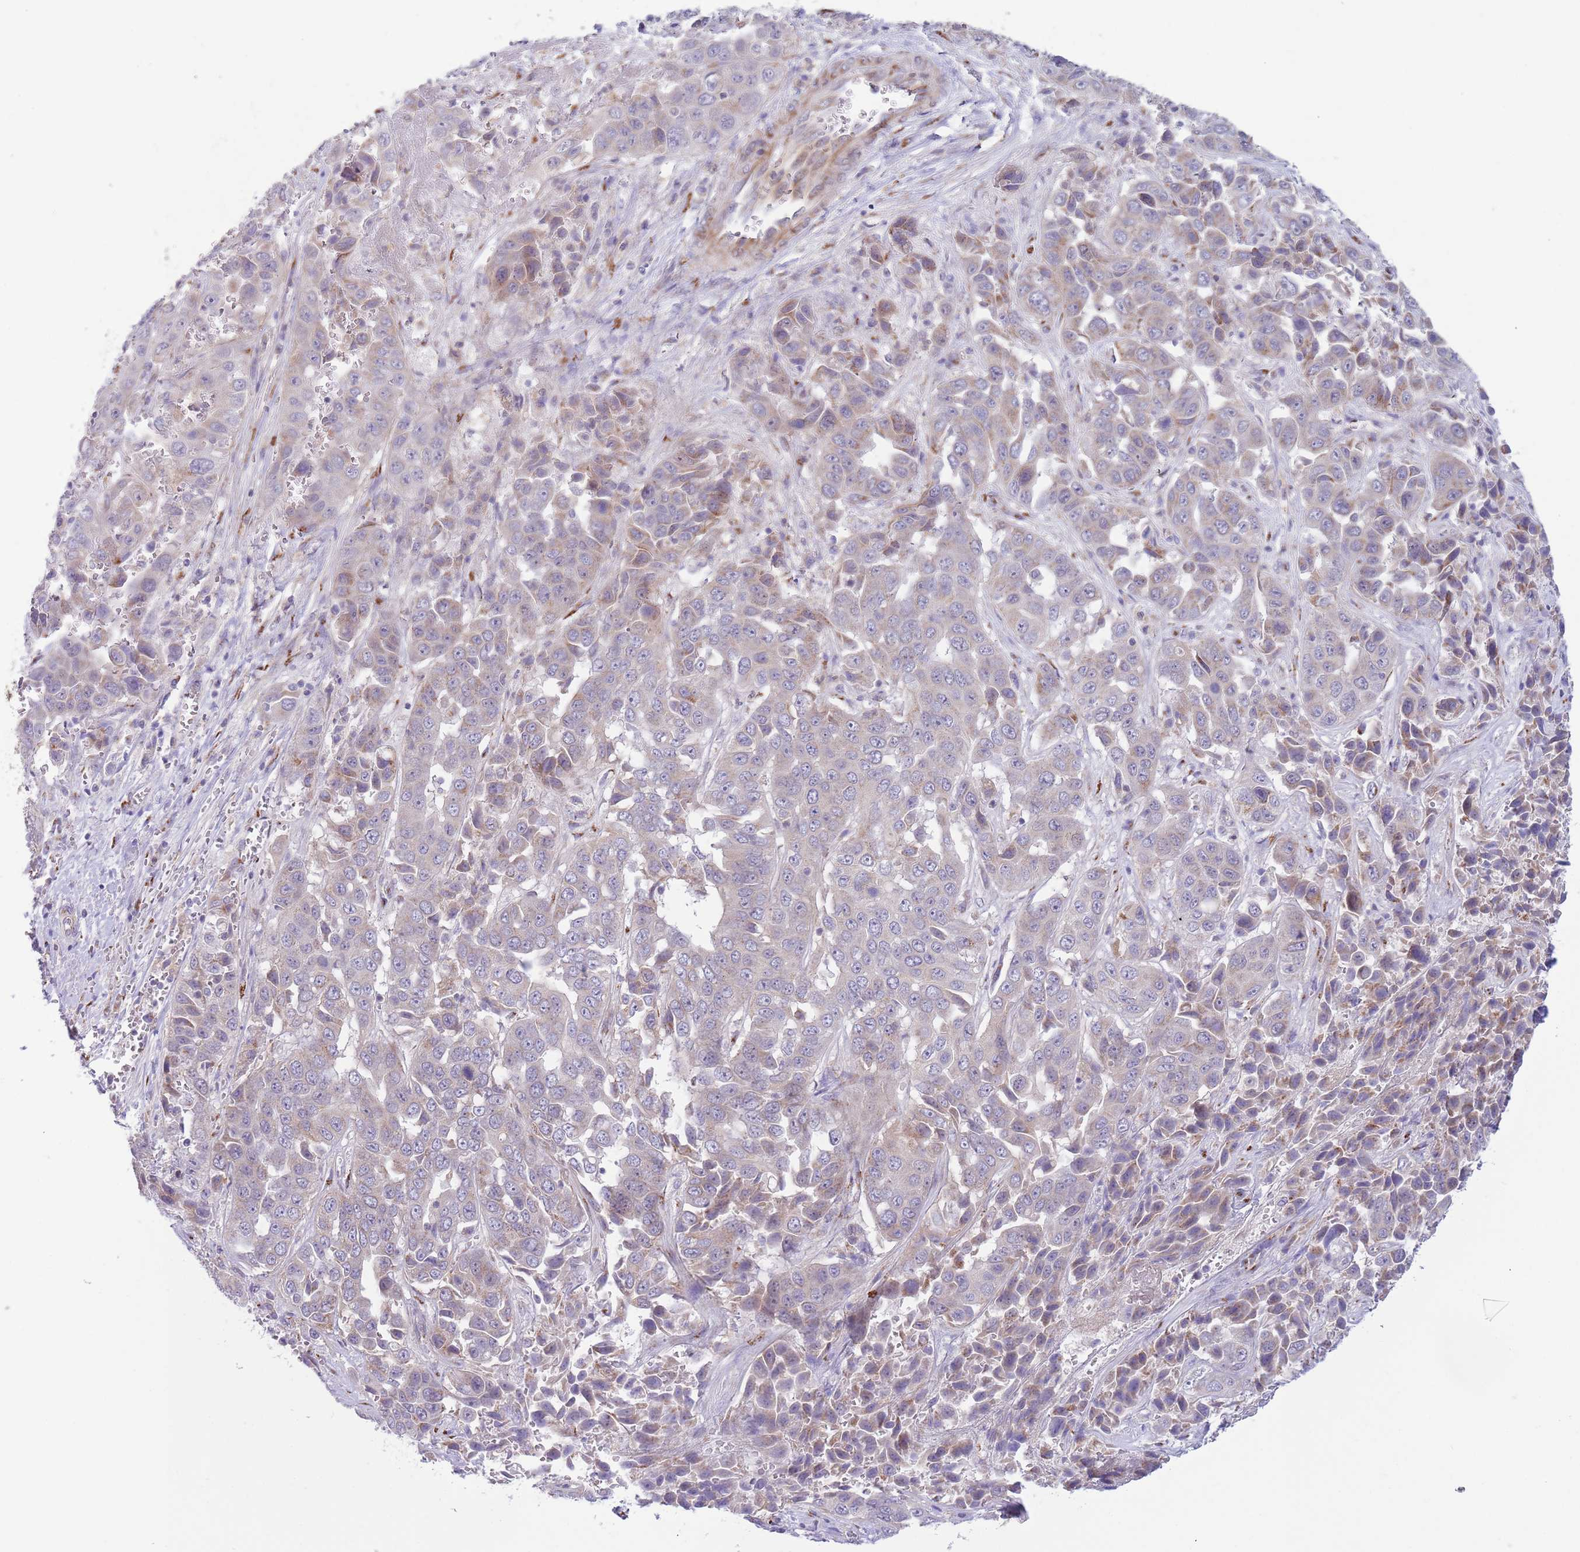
{"staining": {"intensity": "weak", "quantity": "<25%", "location": "cytoplasmic/membranous"}, "tissue": "liver cancer", "cell_type": "Tumor cells", "image_type": "cancer", "snomed": [{"axis": "morphology", "description": "Cholangiocarcinoma"}, {"axis": "topography", "description": "Liver"}], "caption": "Tumor cells are negative for protein expression in human cholangiocarcinoma (liver). (DAB immunohistochemistry, high magnification).", "gene": "C20orf96", "patient": {"sex": "female", "age": 52}}